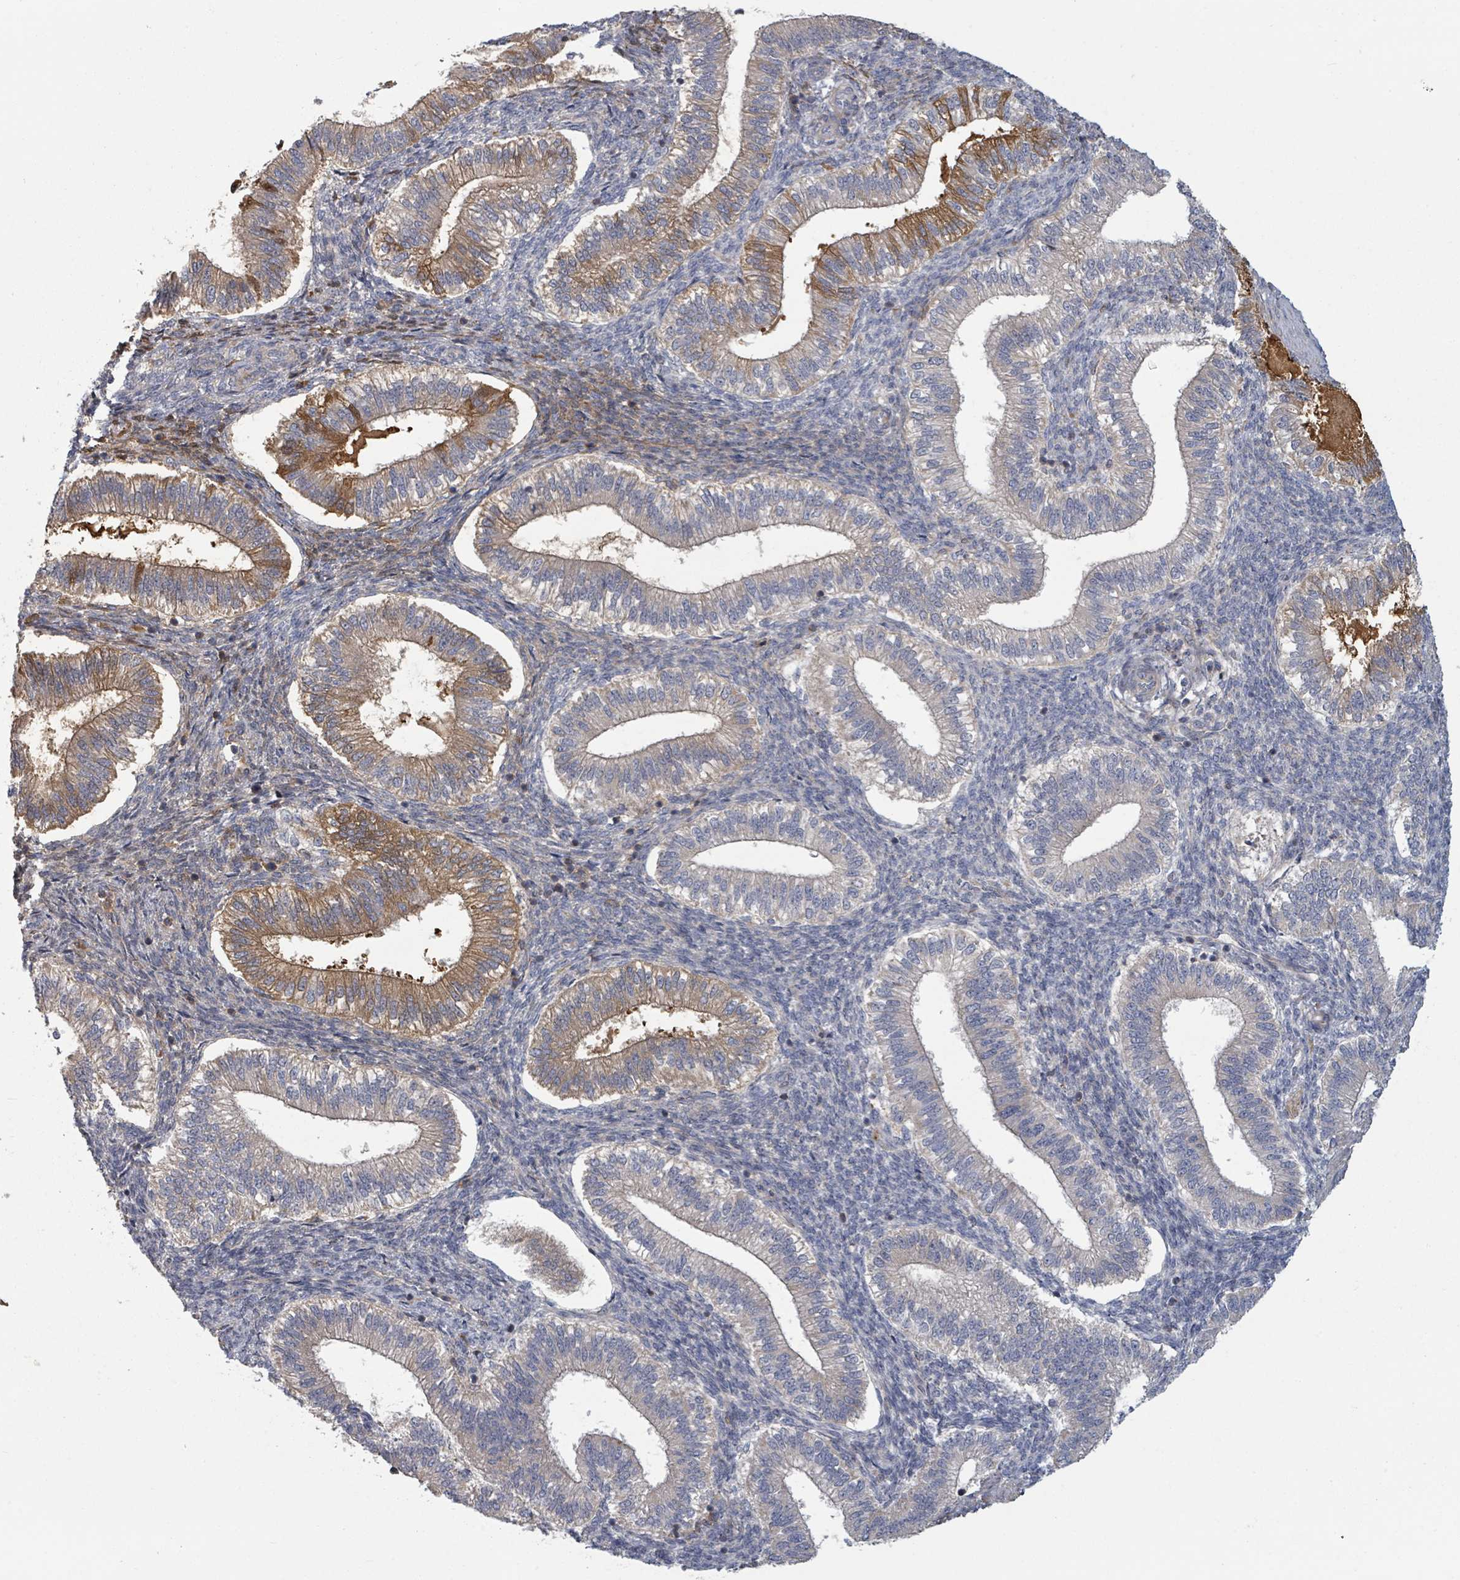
{"staining": {"intensity": "weak", "quantity": "<25%", "location": "cytoplasmic/membranous"}, "tissue": "endometrium", "cell_type": "Cells in endometrial stroma", "image_type": "normal", "snomed": [{"axis": "morphology", "description": "Normal tissue, NOS"}, {"axis": "topography", "description": "Endometrium"}], "caption": "A high-resolution histopathology image shows IHC staining of benign endometrium, which reveals no significant positivity in cells in endometrial stroma. (DAB IHC with hematoxylin counter stain).", "gene": "GABBR1", "patient": {"sex": "female", "age": 25}}